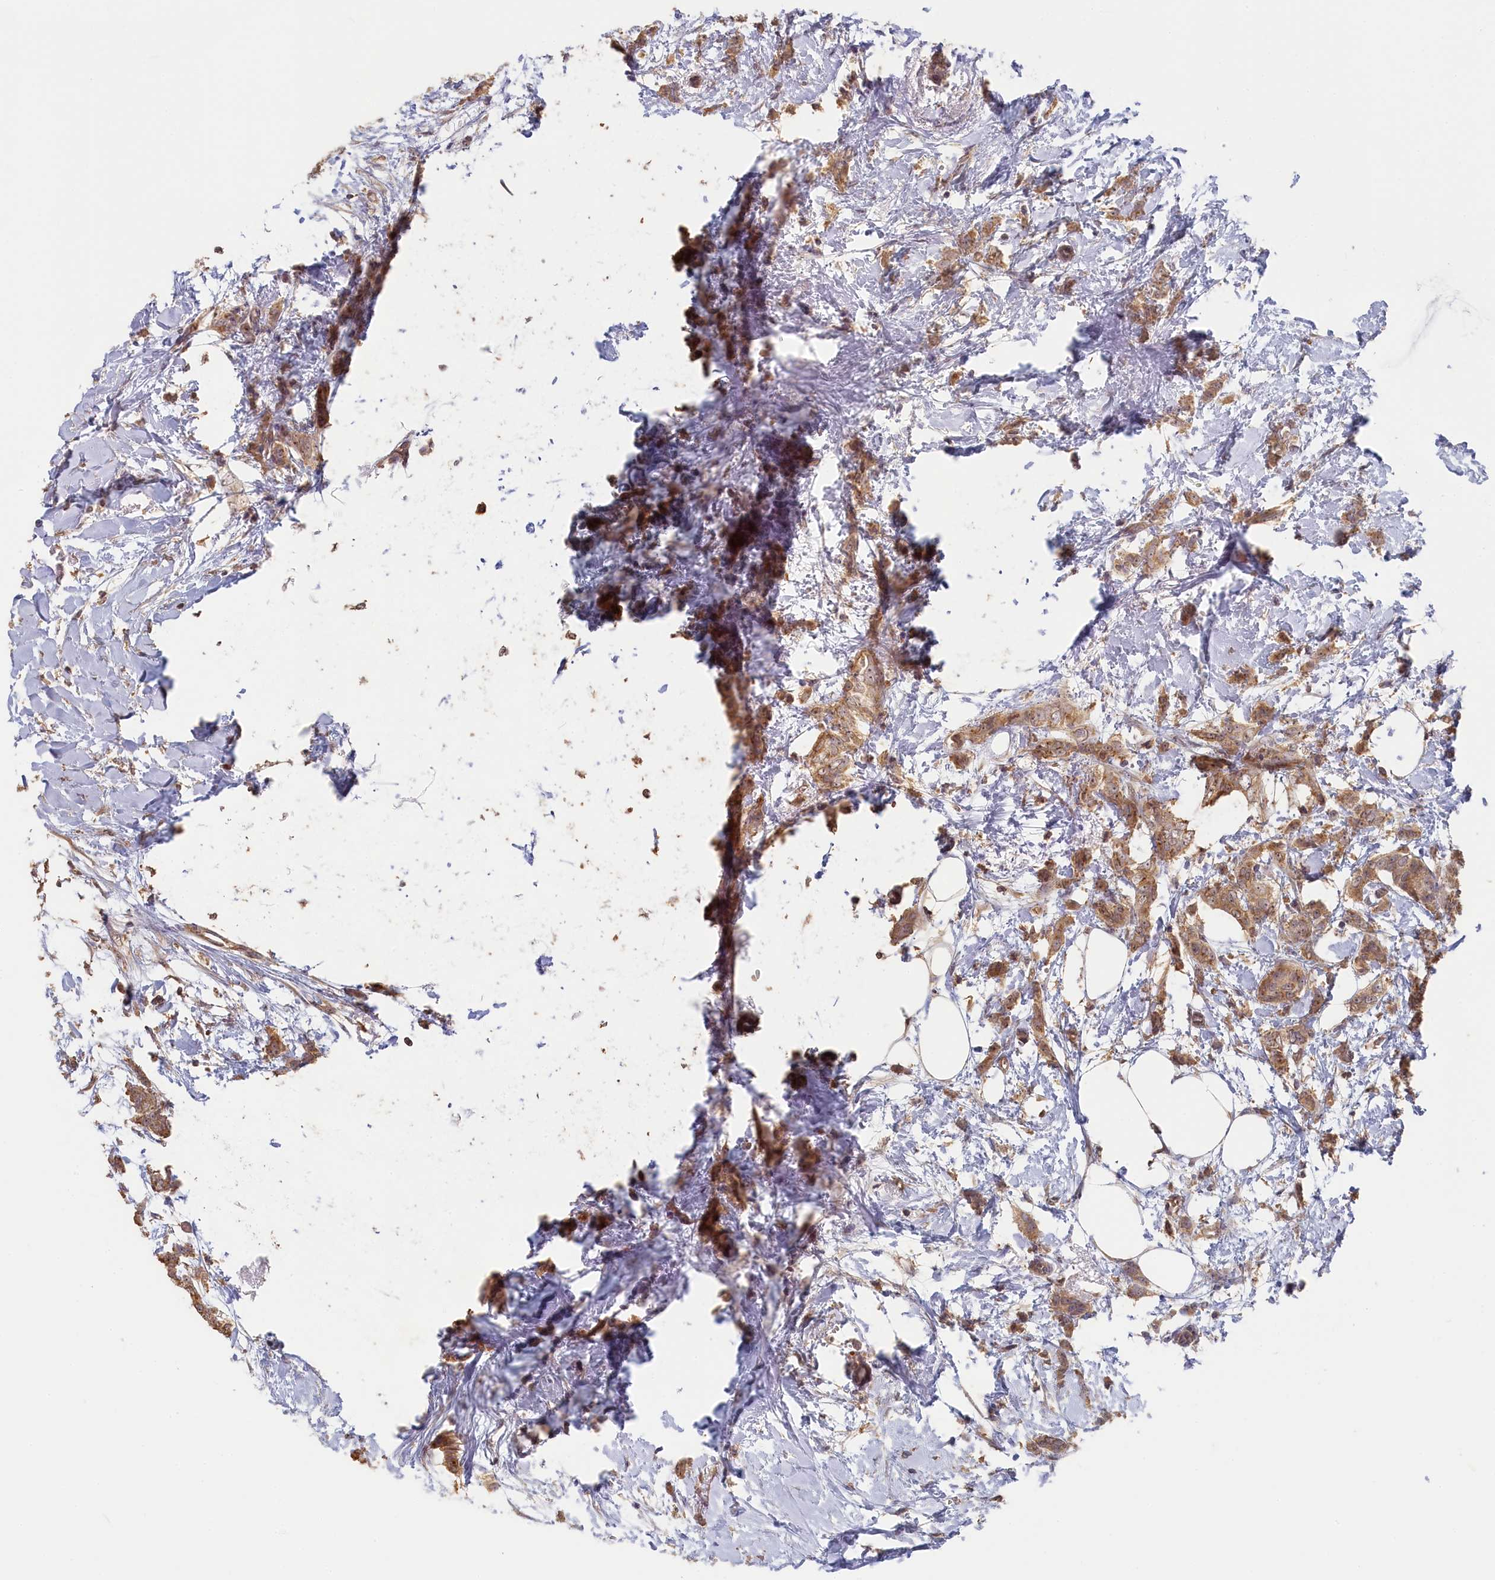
{"staining": {"intensity": "moderate", "quantity": ">75%", "location": "cytoplasmic/membranous"}, "tissue": "breast cancer", "cell_type": "Tumor cells", "image_type": "cancer", "snomed": [{"axis": "morphology", "description": "Duct carcinoma"}, {"axis": "topography", "description": "Breast"}], "caption": "This is a micrograph of IHC staining of infiltrating ductal carcinoma (breast), which shows moderate expression in the cytoplasmic/membranous of tumor cells.", "gene": "STX16", "patient": {"sex": "female", "age": 72}}